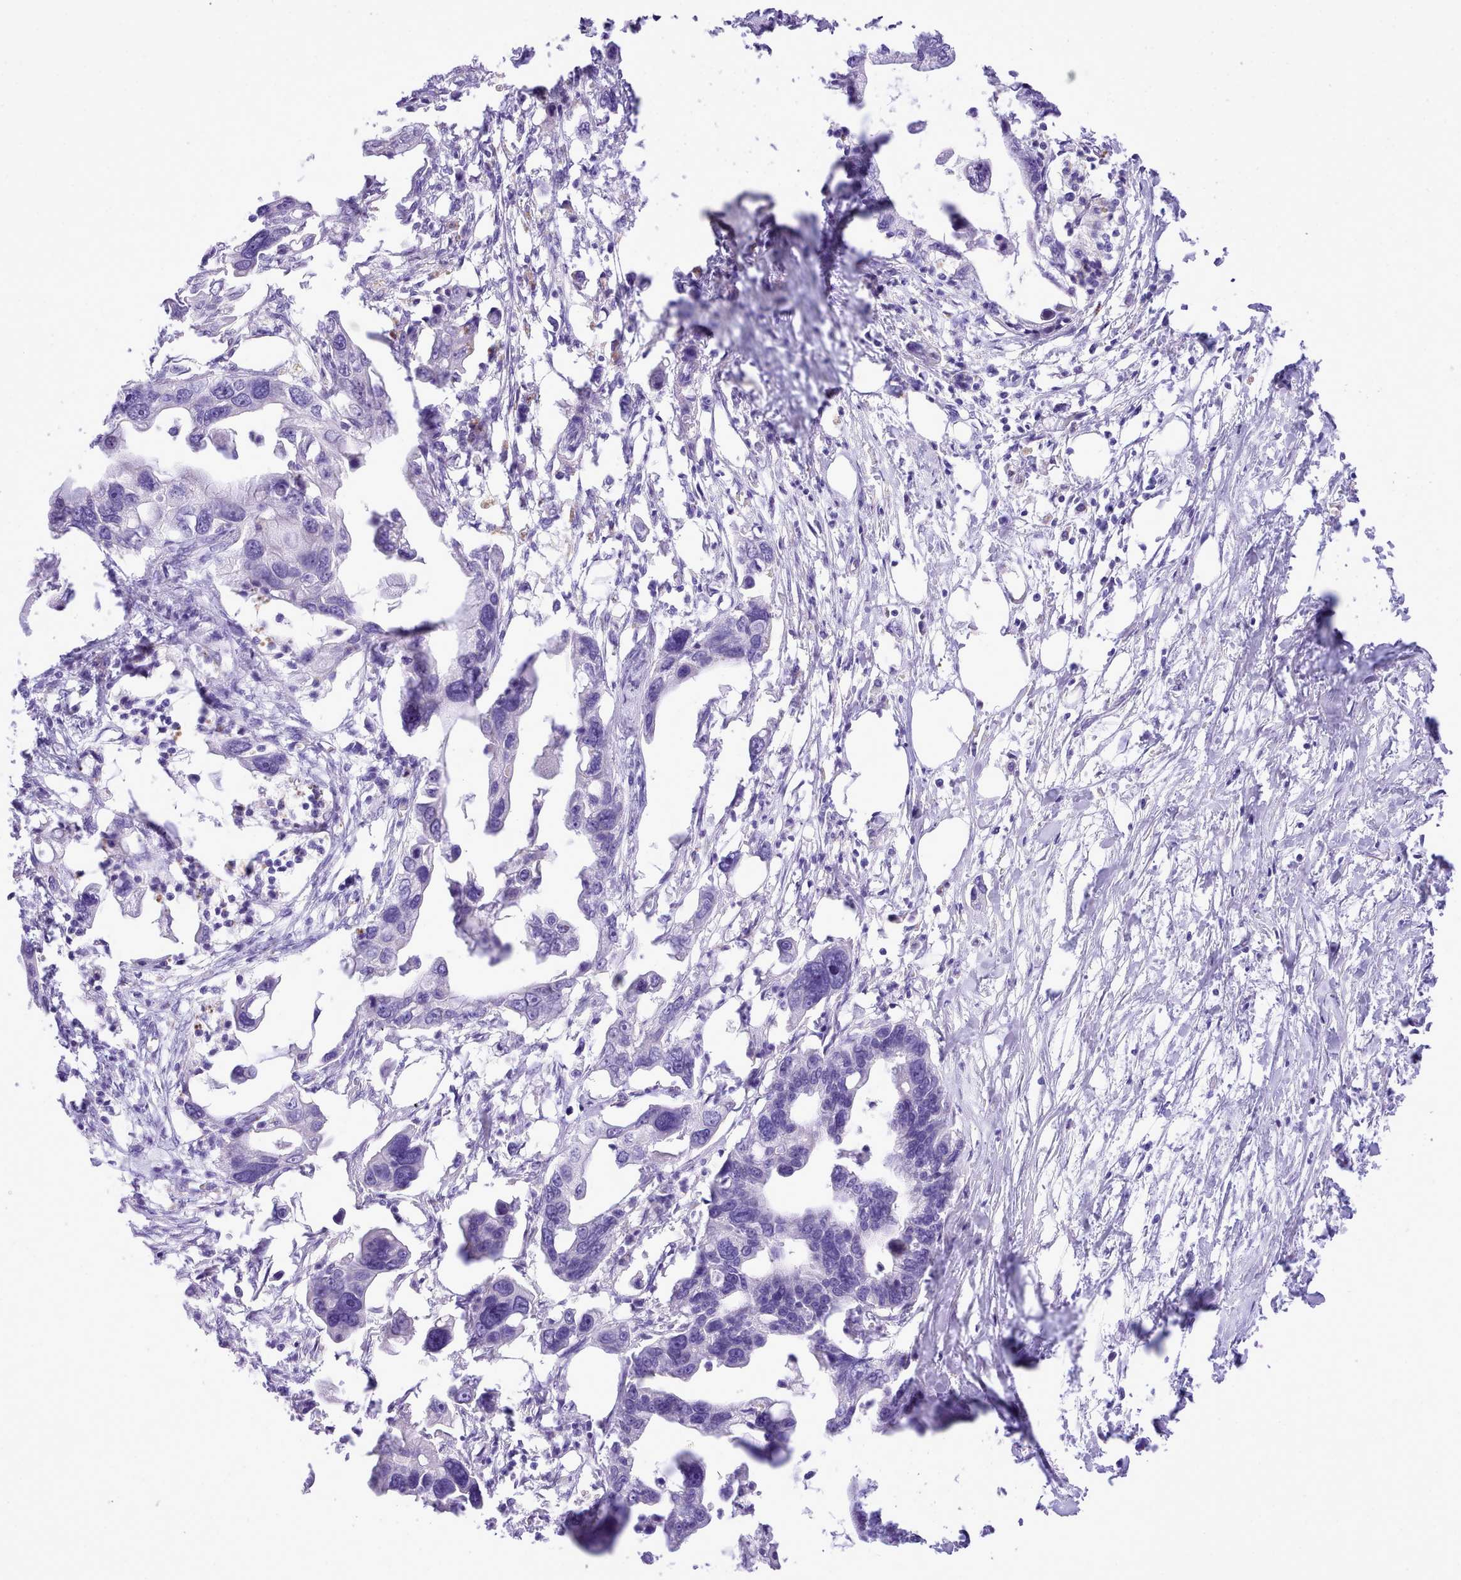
{"staining": {"intensity": "negative", "quantity": "none", "location": "none"}, "tissue": "pancreatic cancer", "cell_type": "Tumor cells", "image_type": "cancer", "snomed": [{"axis": "morphology", "description": "Adenocarcinoma, NOS"}, {"axis": "topography", "description": "Pancreas"}], "caption": "Tumor cells show no significant staining in adenocarcinoma (pancreatic).", "gene": "LRRC37A", "patient": {"sex": "female", "age": 83}}